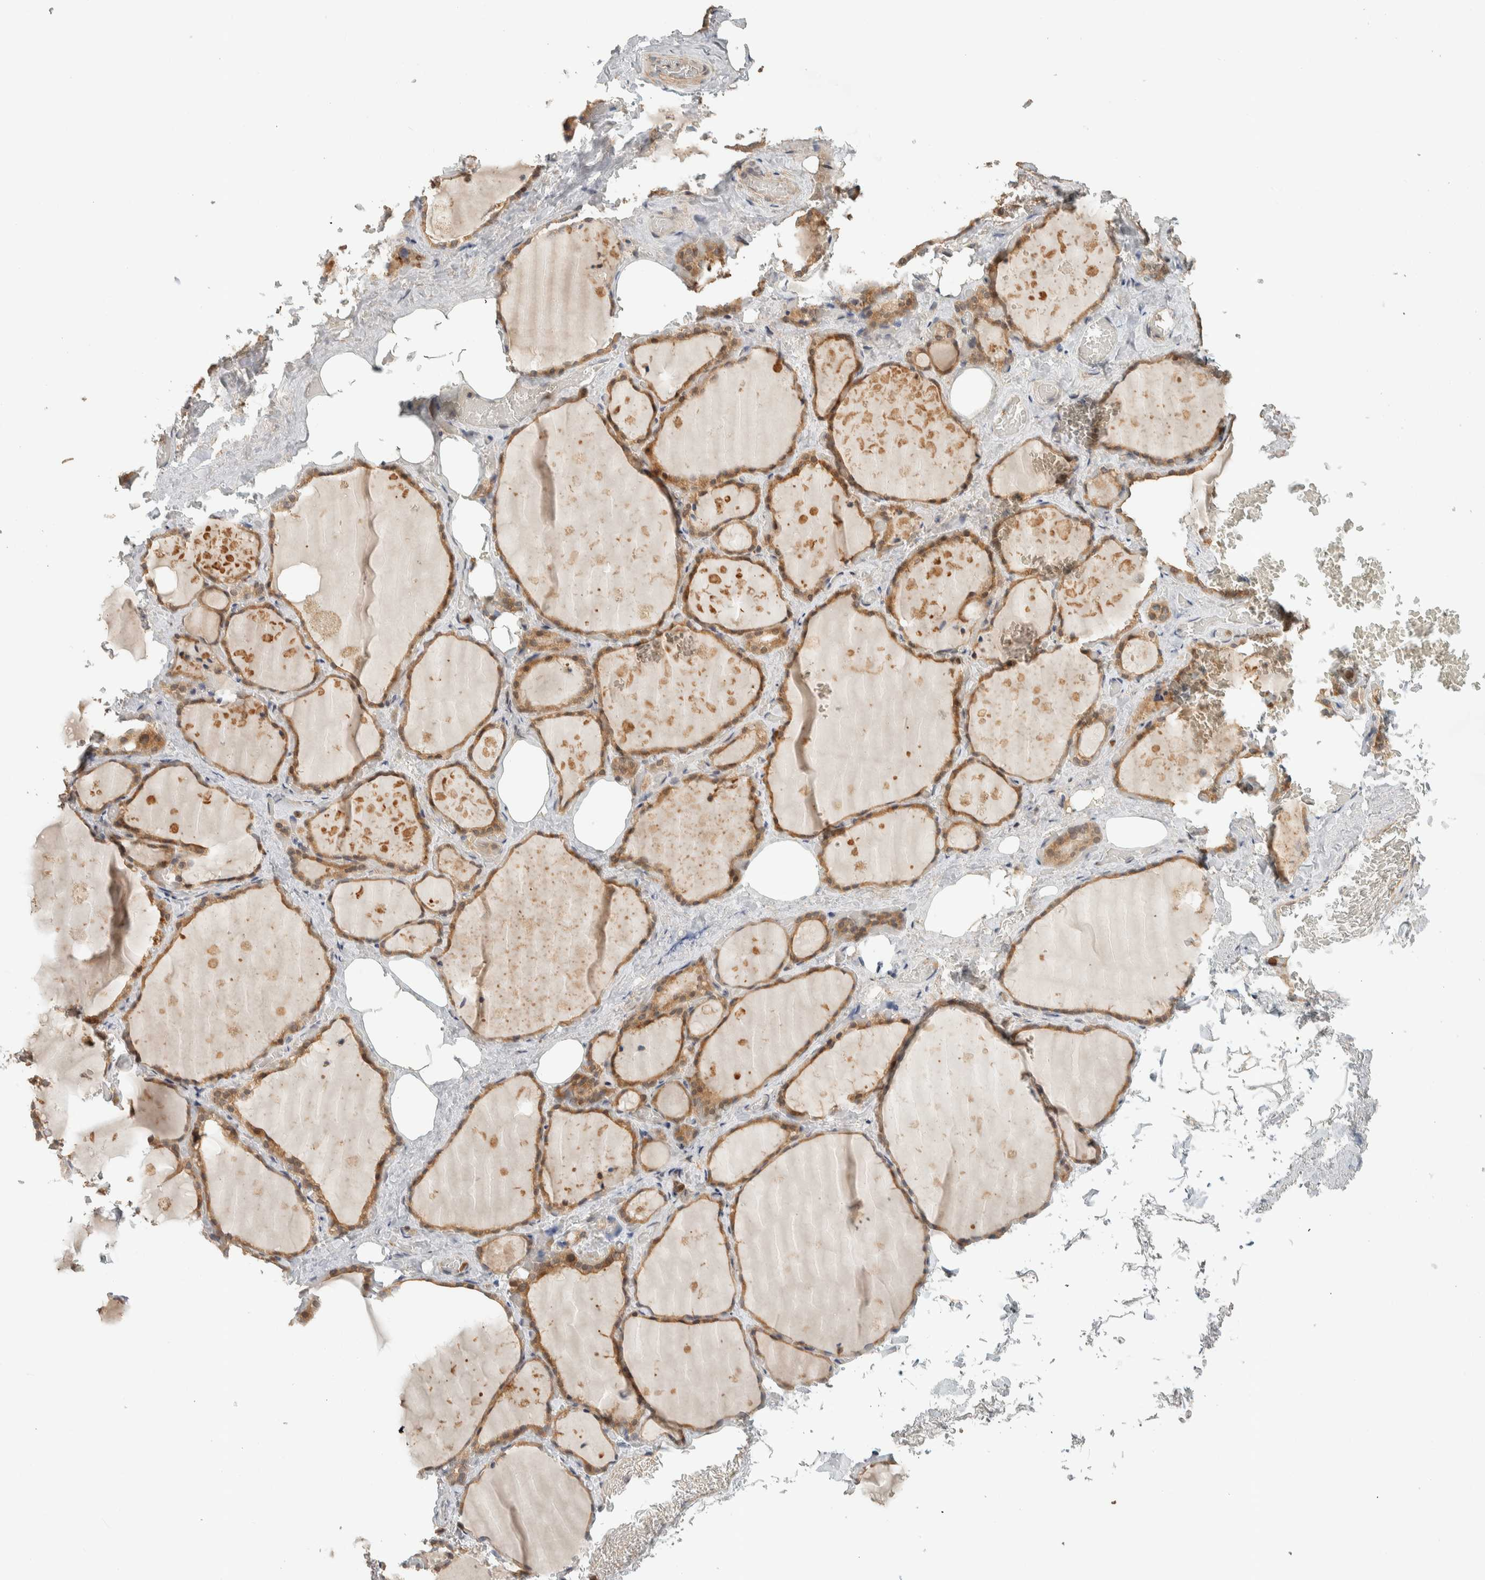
{"staining": {"intensity": "moderate", "quantity": ">75%", "location": "cytoplasmic/membranous"}, "tissue": "thyroid gland", "cell_type": "Glandular cells", "image_type": "normal", "snomed": [{"axis": "morphology", "description": "Normal tissue, NOS"}, {"axis": "topography", "description": "Thyroid gland"}], "caption": "IHC histopathology image of benign human thyroid gland stained for a protein (brown), which displays medium levels of moderate cytoplasmic/membranous positivity in approximately >75% of glandular cells.", "gene": "ADSS2", "patient": {"sex": "male", "age": 61}}